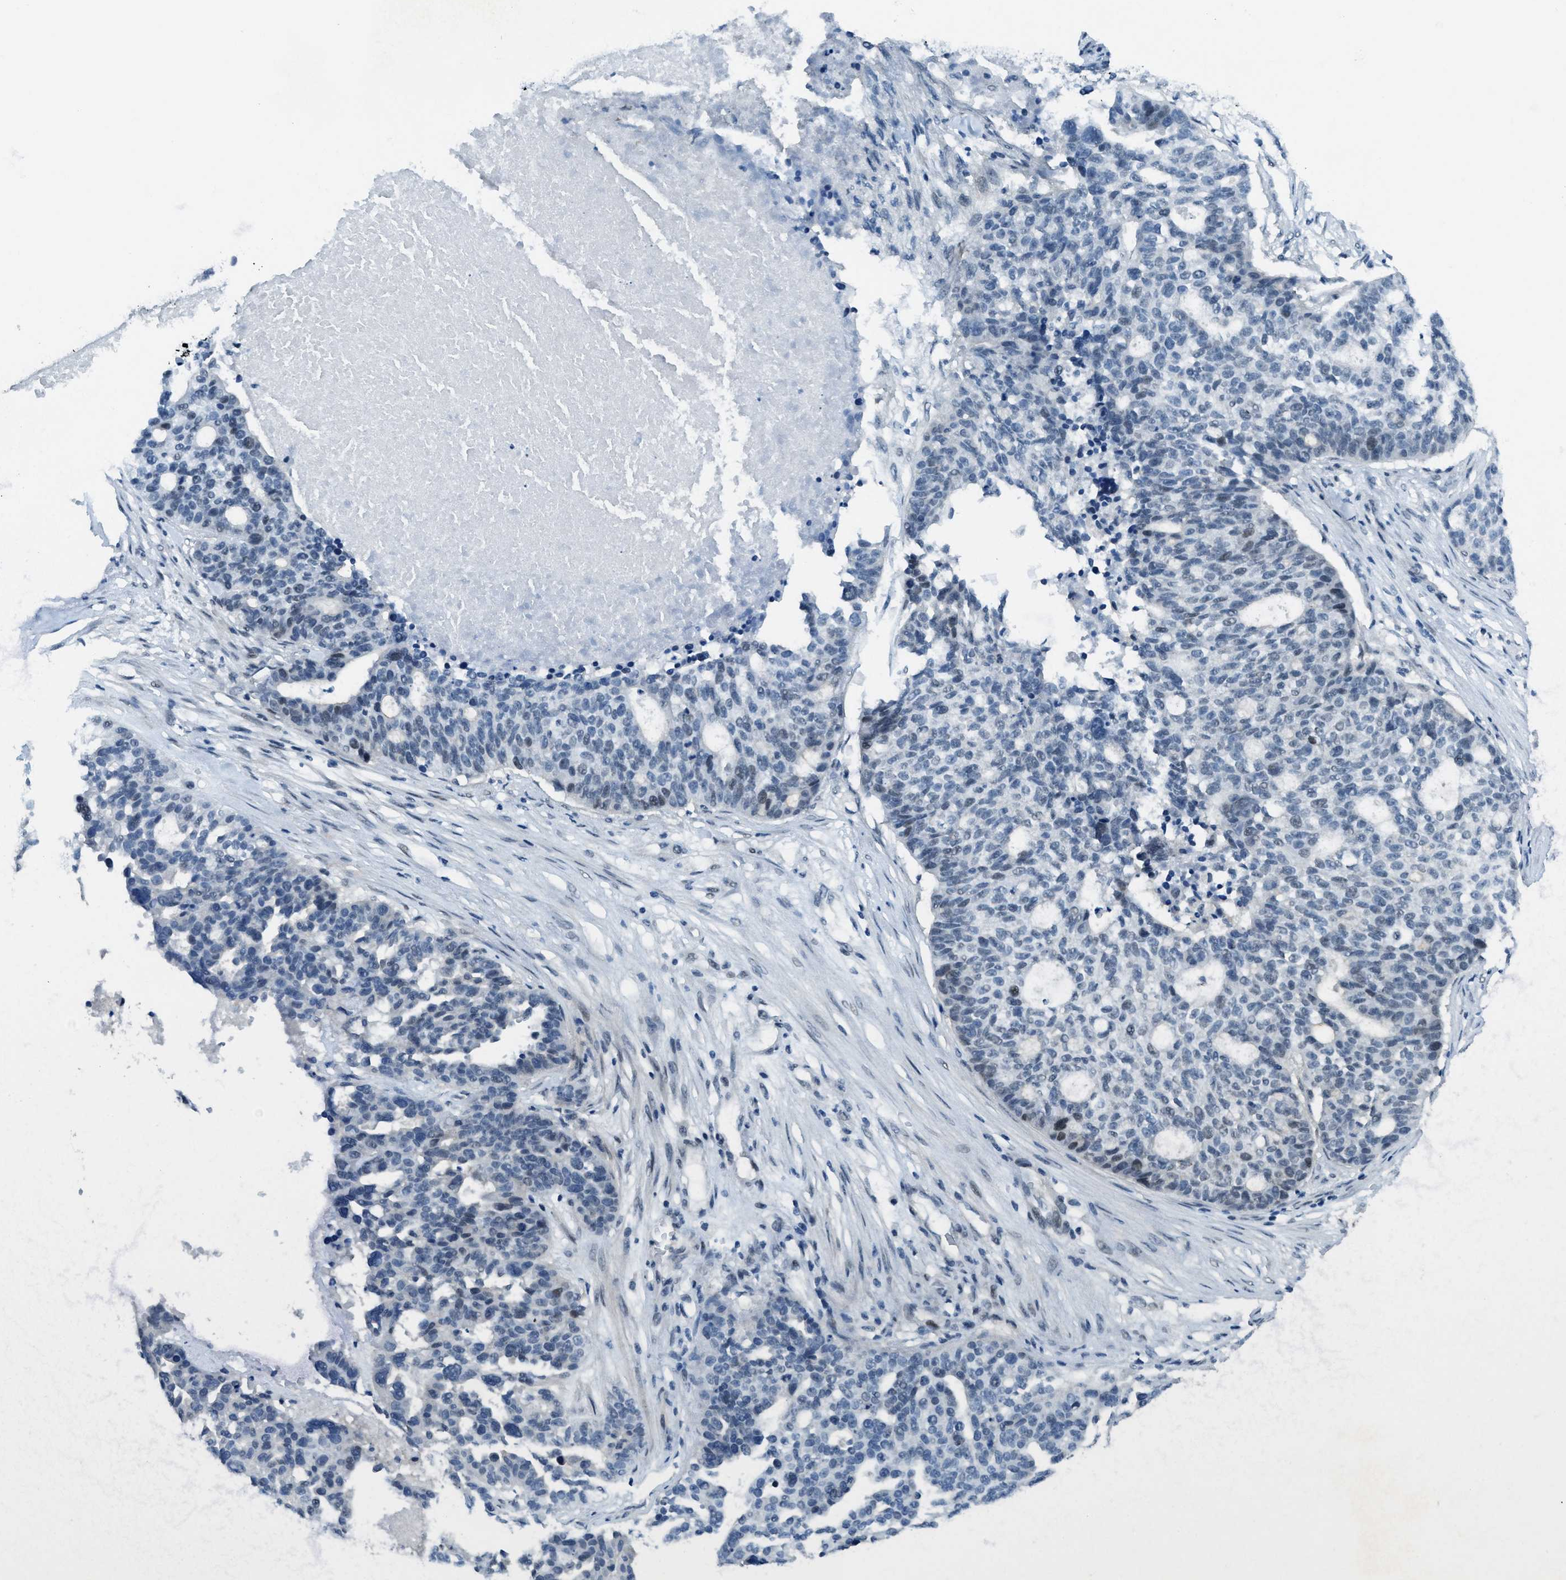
{"staining": {"intensity": "weak", "quantity": "<25%", "location": "nuclear"}, "tissue": "ovarian cancer", "cell_type": "Tumor cells", "image_type": "cancer", "snomed": [{"axis": "morphology", "description": "Cystadenocarcinoma, serous, NOS"}, {"axis": "topography", "description": "Ovary"}], "caption": "Immunohistochemical staining of serous cystadenocarcinoma (ovarian) displays no significant expression in tumor cells.", "gene": "TTC13", "patient": {"sex": "female", "age": 59}}